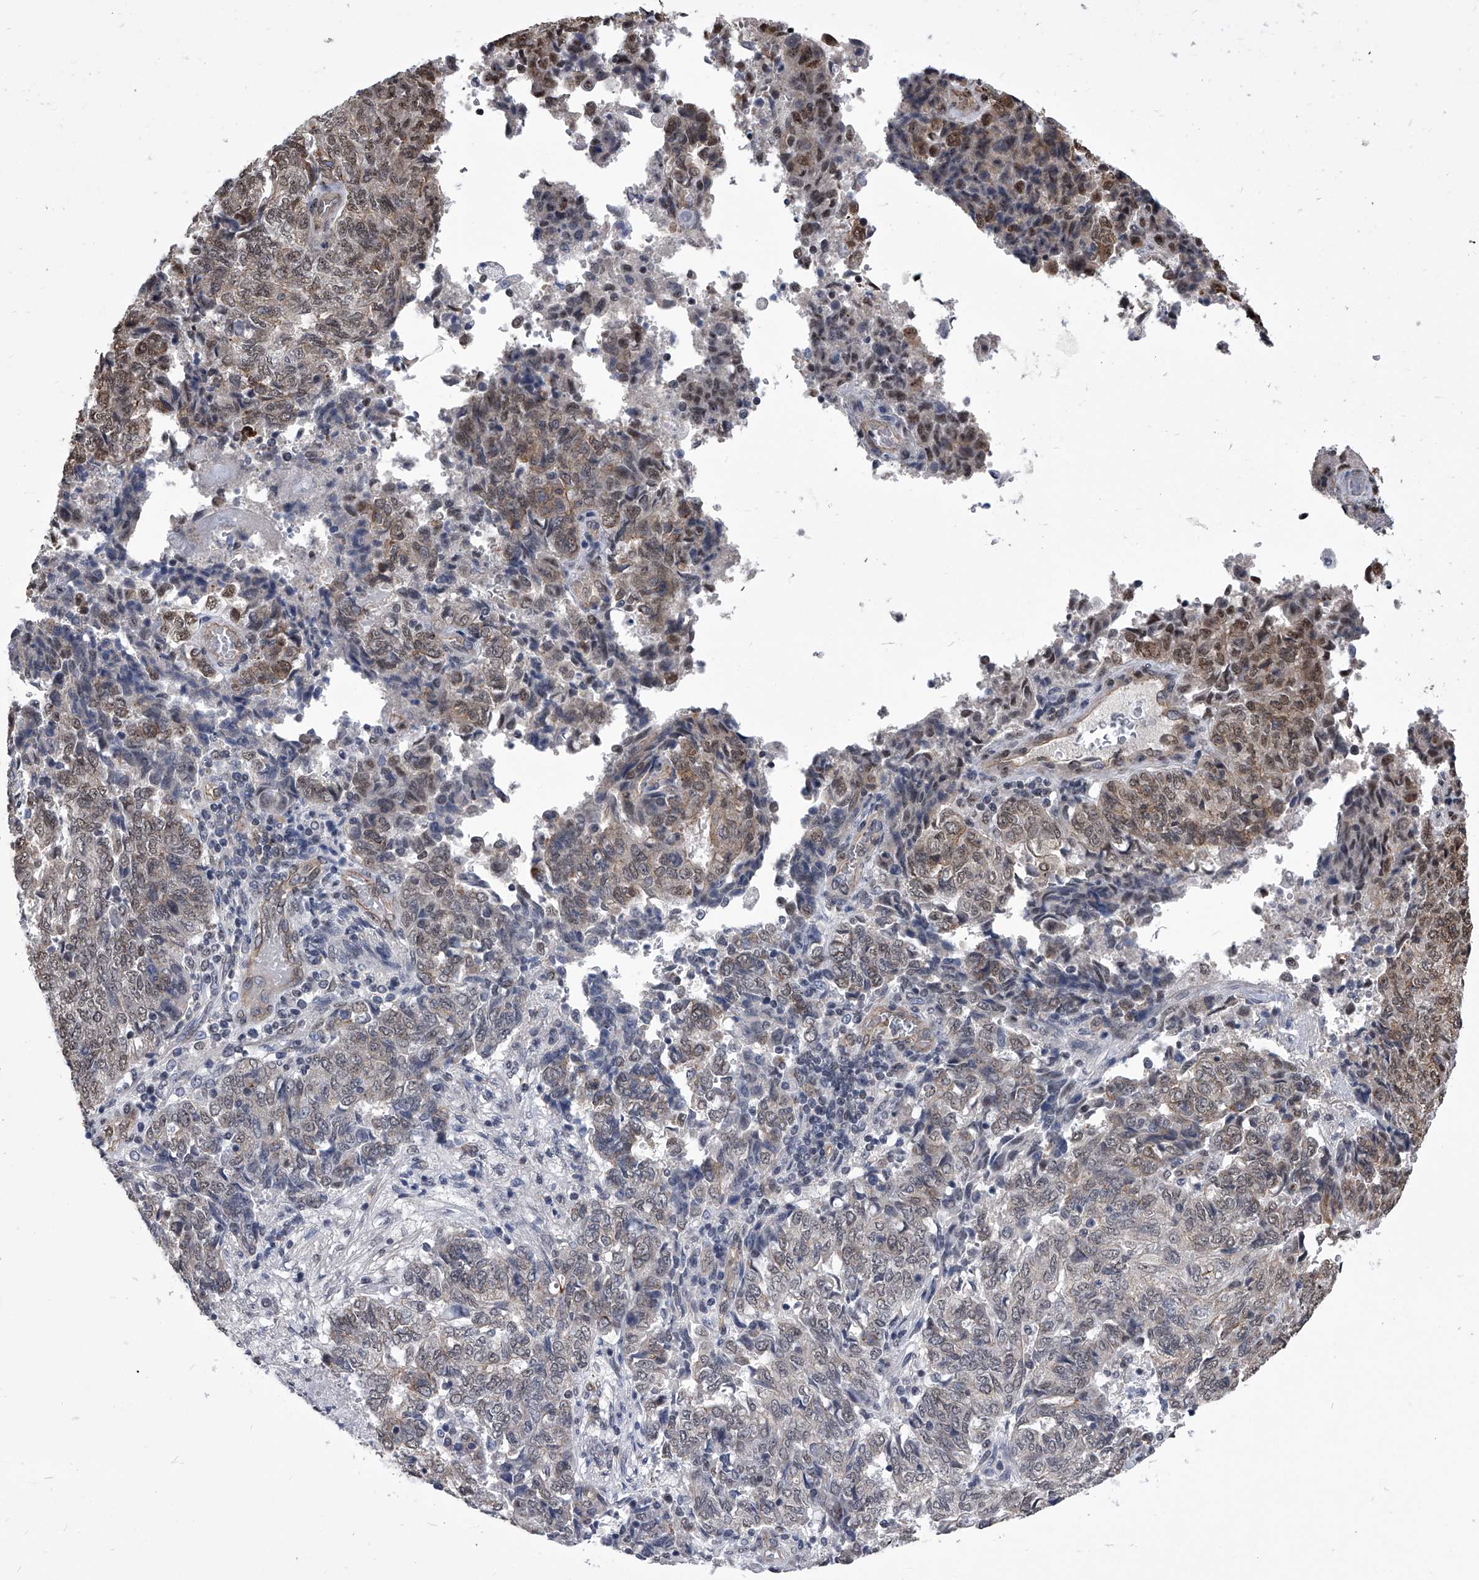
{"staining": {"intensity": "weak", "quantity": "25%-75%", "location": "cytoplasmic/membranous,nuclear"}, "tissue": "endometrial cancer", "cell_type": "Tumor cells", "image_type": "cancer", "snomed": [{"axis": "morphology", "description": "Adenocarcinoma, NOS"}, {"axis": "topography", "description": "Endometrium"}], "caption": "This image displays immunohistochemistry staining of human endometrial cancer, with low weak cytoplasmic/membranous and nuclear positivity in approximately 25%-75% of tumor cells.", "gene": "ZNF76", "patient": {"sex": "female", "age": 80}}